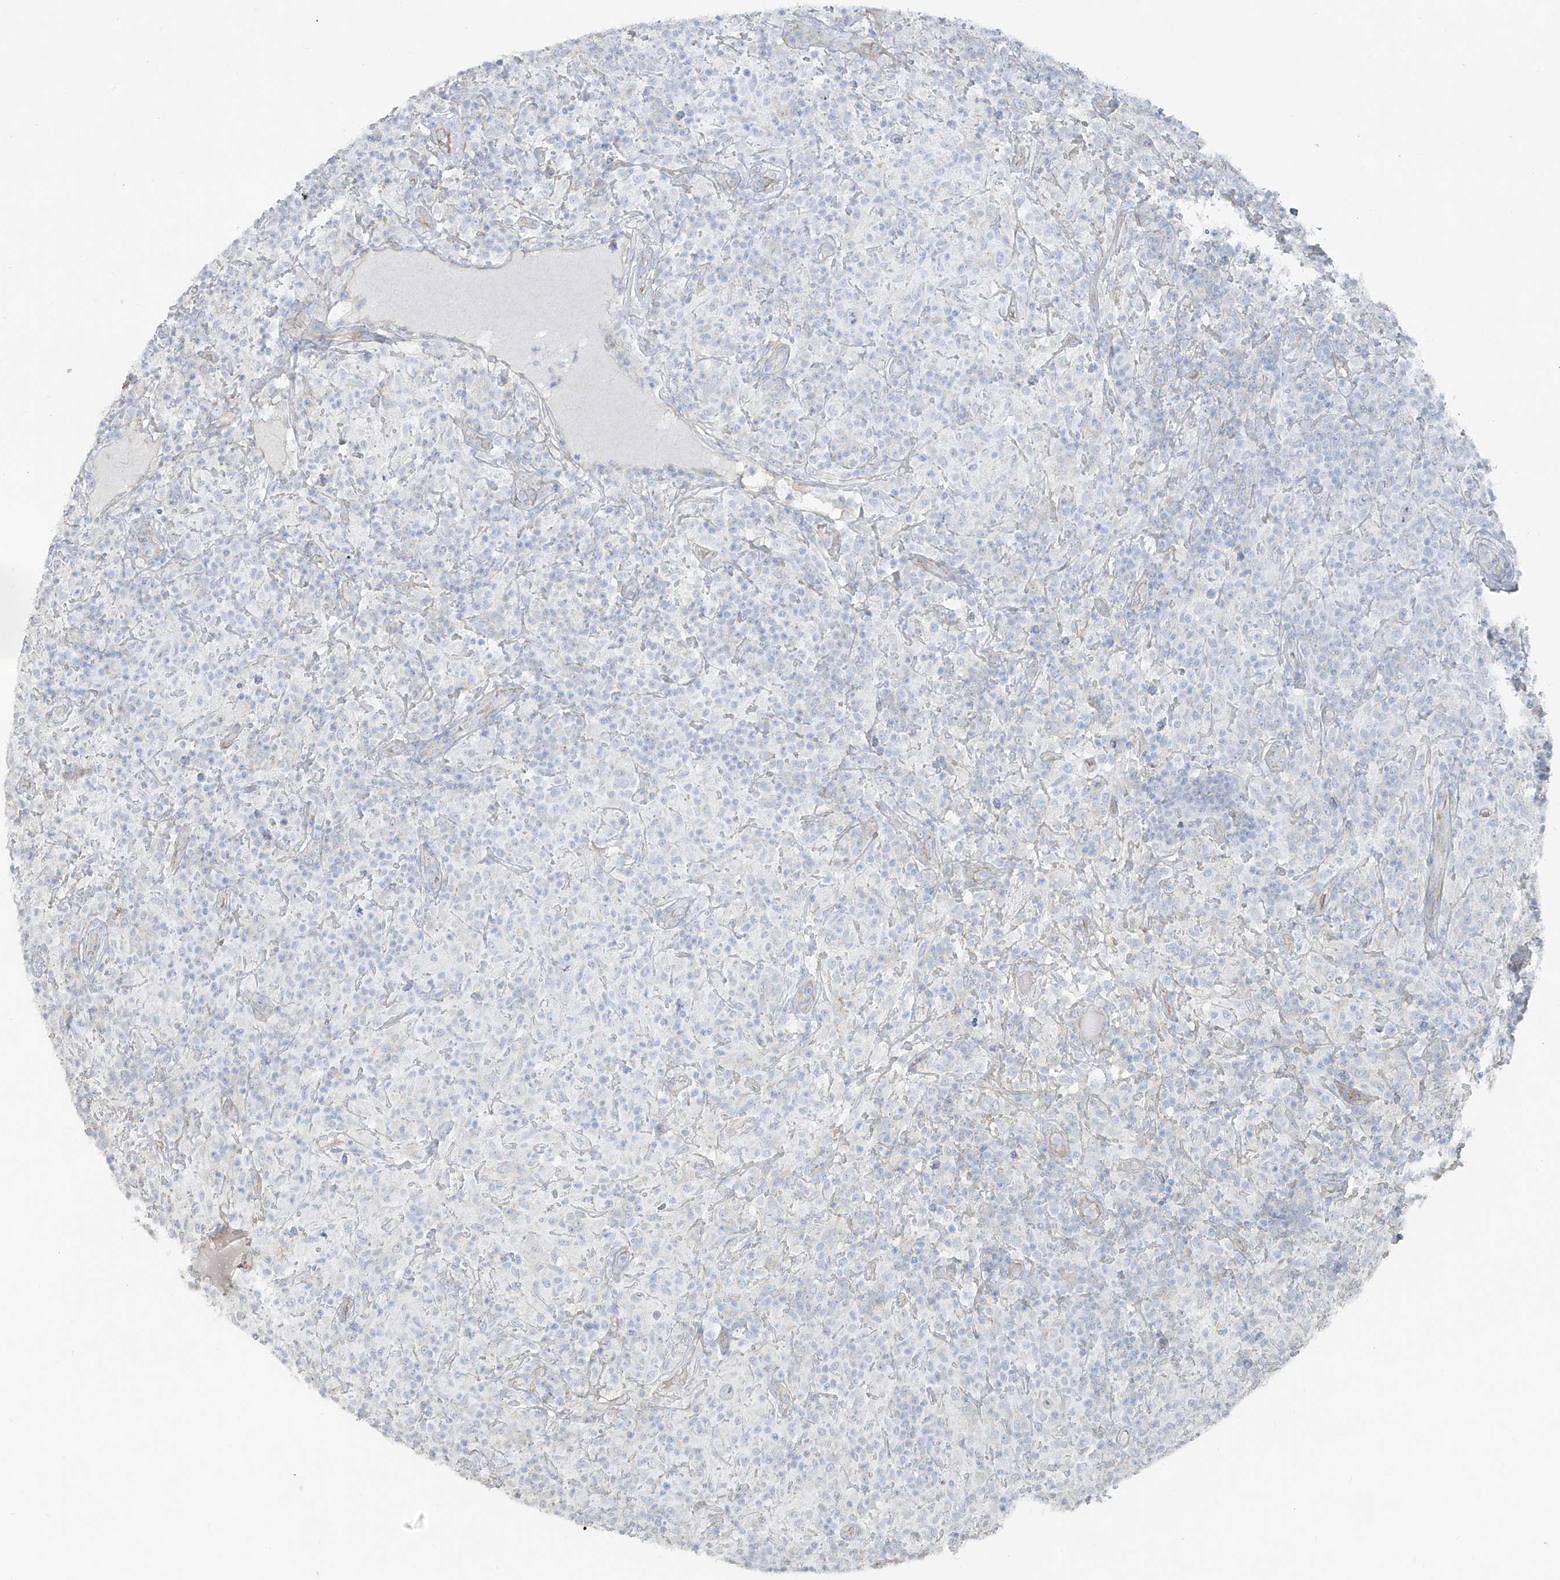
{"staining": {"intensity": "negative", "quantity": "none", "location": "none"}, "tissue": "lymphoma", "cell_type": "Tumor cells", "image_type": "cancer", "snomed": [{"axis": "morphology", "description": "Hodgkin's disease, NOS"}, {"axis": "topography", "description": "Lymph node"}], "caption": "Tumor cells show no significant positivity in Hodgkin's disease.", "gene": "TUBE1", "patient": {"sex": "male", "age": 70}}